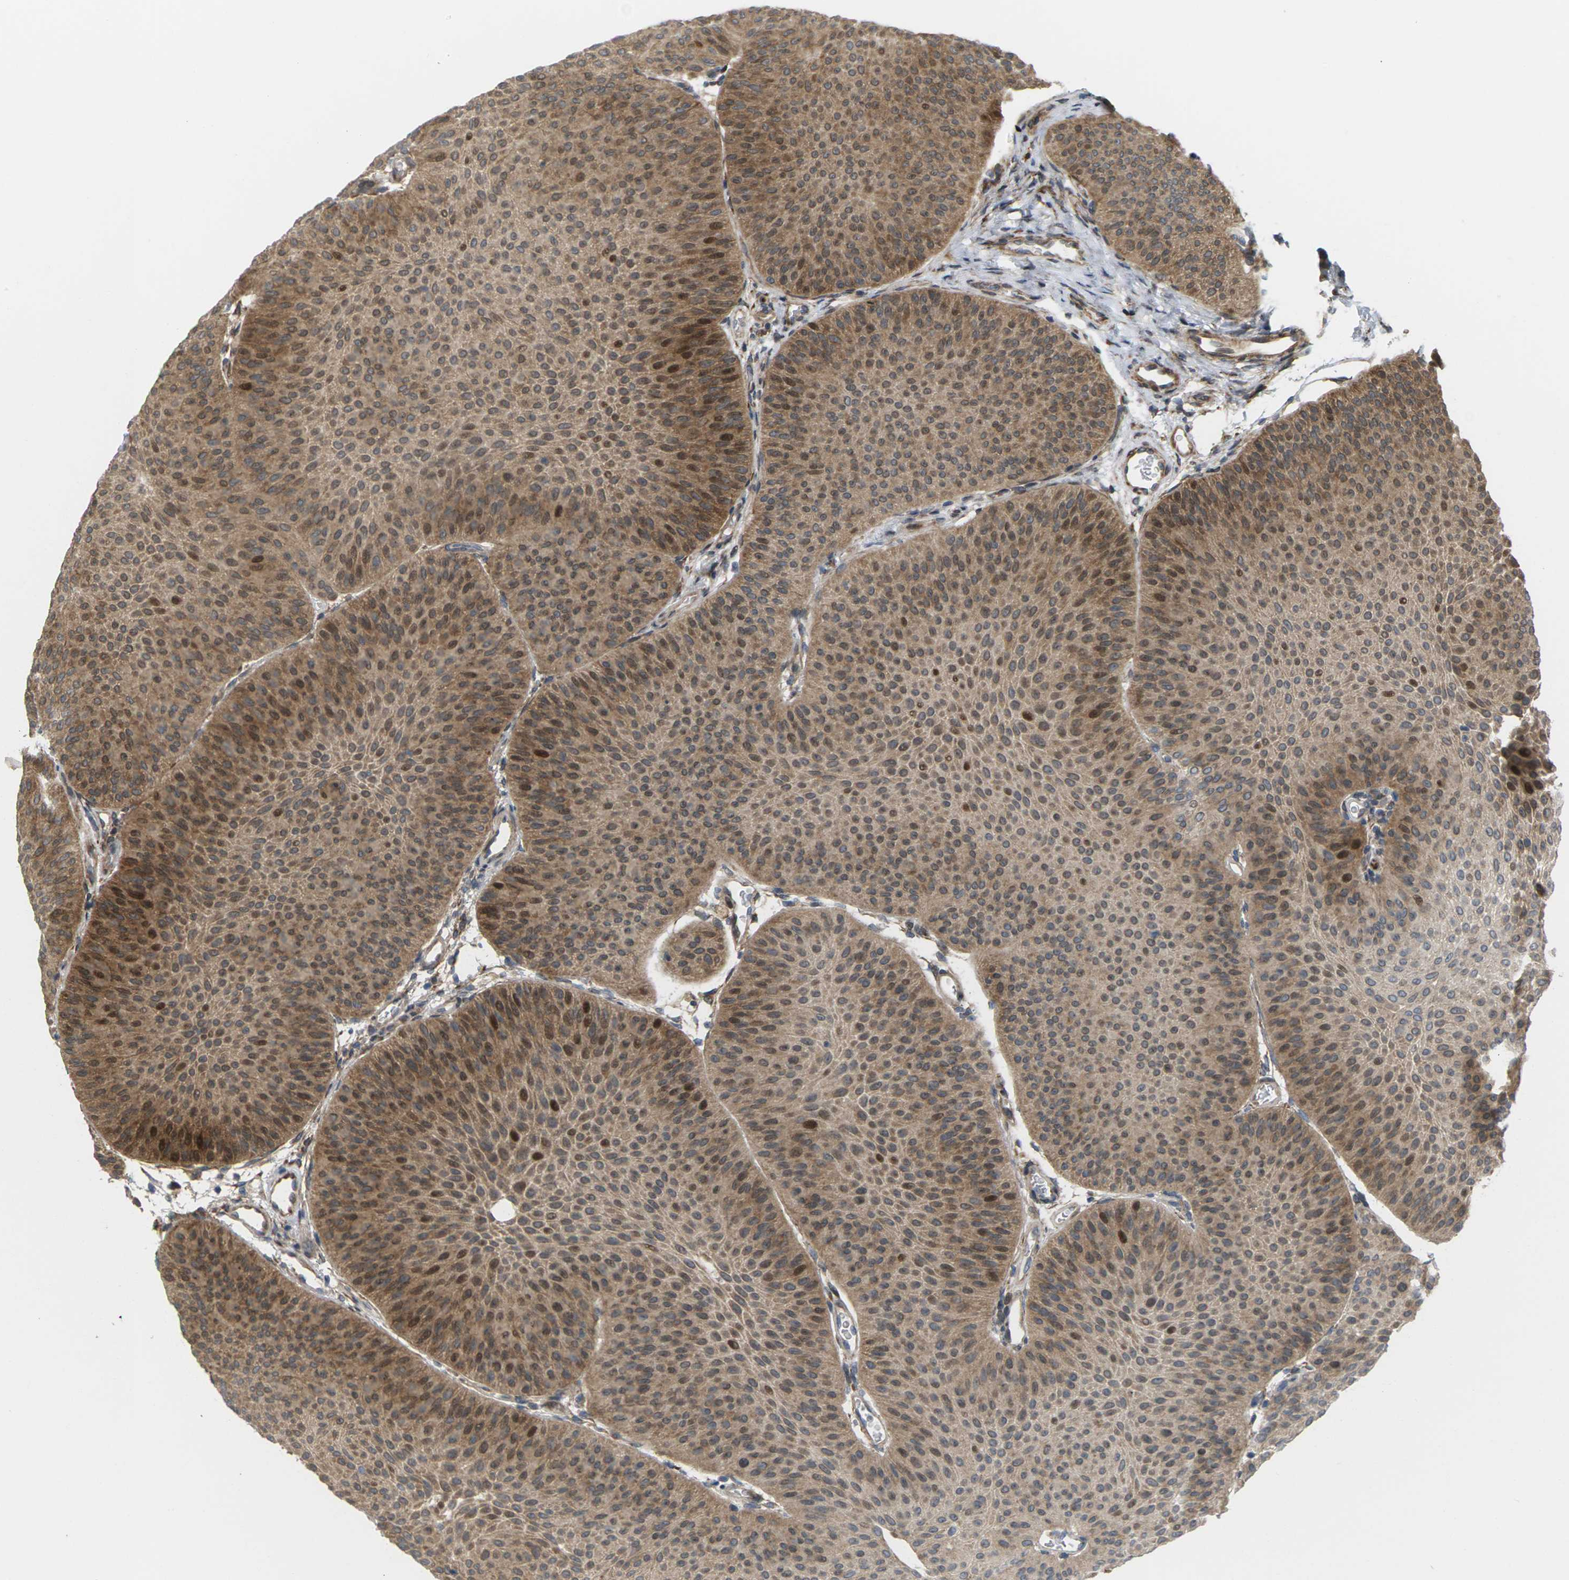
{"staining": {"intensity": "moderate", "quantity": ">75%", "location": "cytoplasmic/membranous,nuclear"}, "tissue": "urothelial cancer", "cell_type": "Tumor cells", "image_type": "cancer", "snomed": [{"axis": "morphology", "description": "Urothelial carcinoma, Low grade"}, {"axis": "topography", "description": "Urinary bladder"}], "caption": "Protein analysis of low-grade urothelial carcinoma tissue shows moderate cytoplasmic/membranous and nuclear staining in about >75% of tumor cells.", "gene": "ROBO1", "patient": {"sex": "female", "age": 60}}